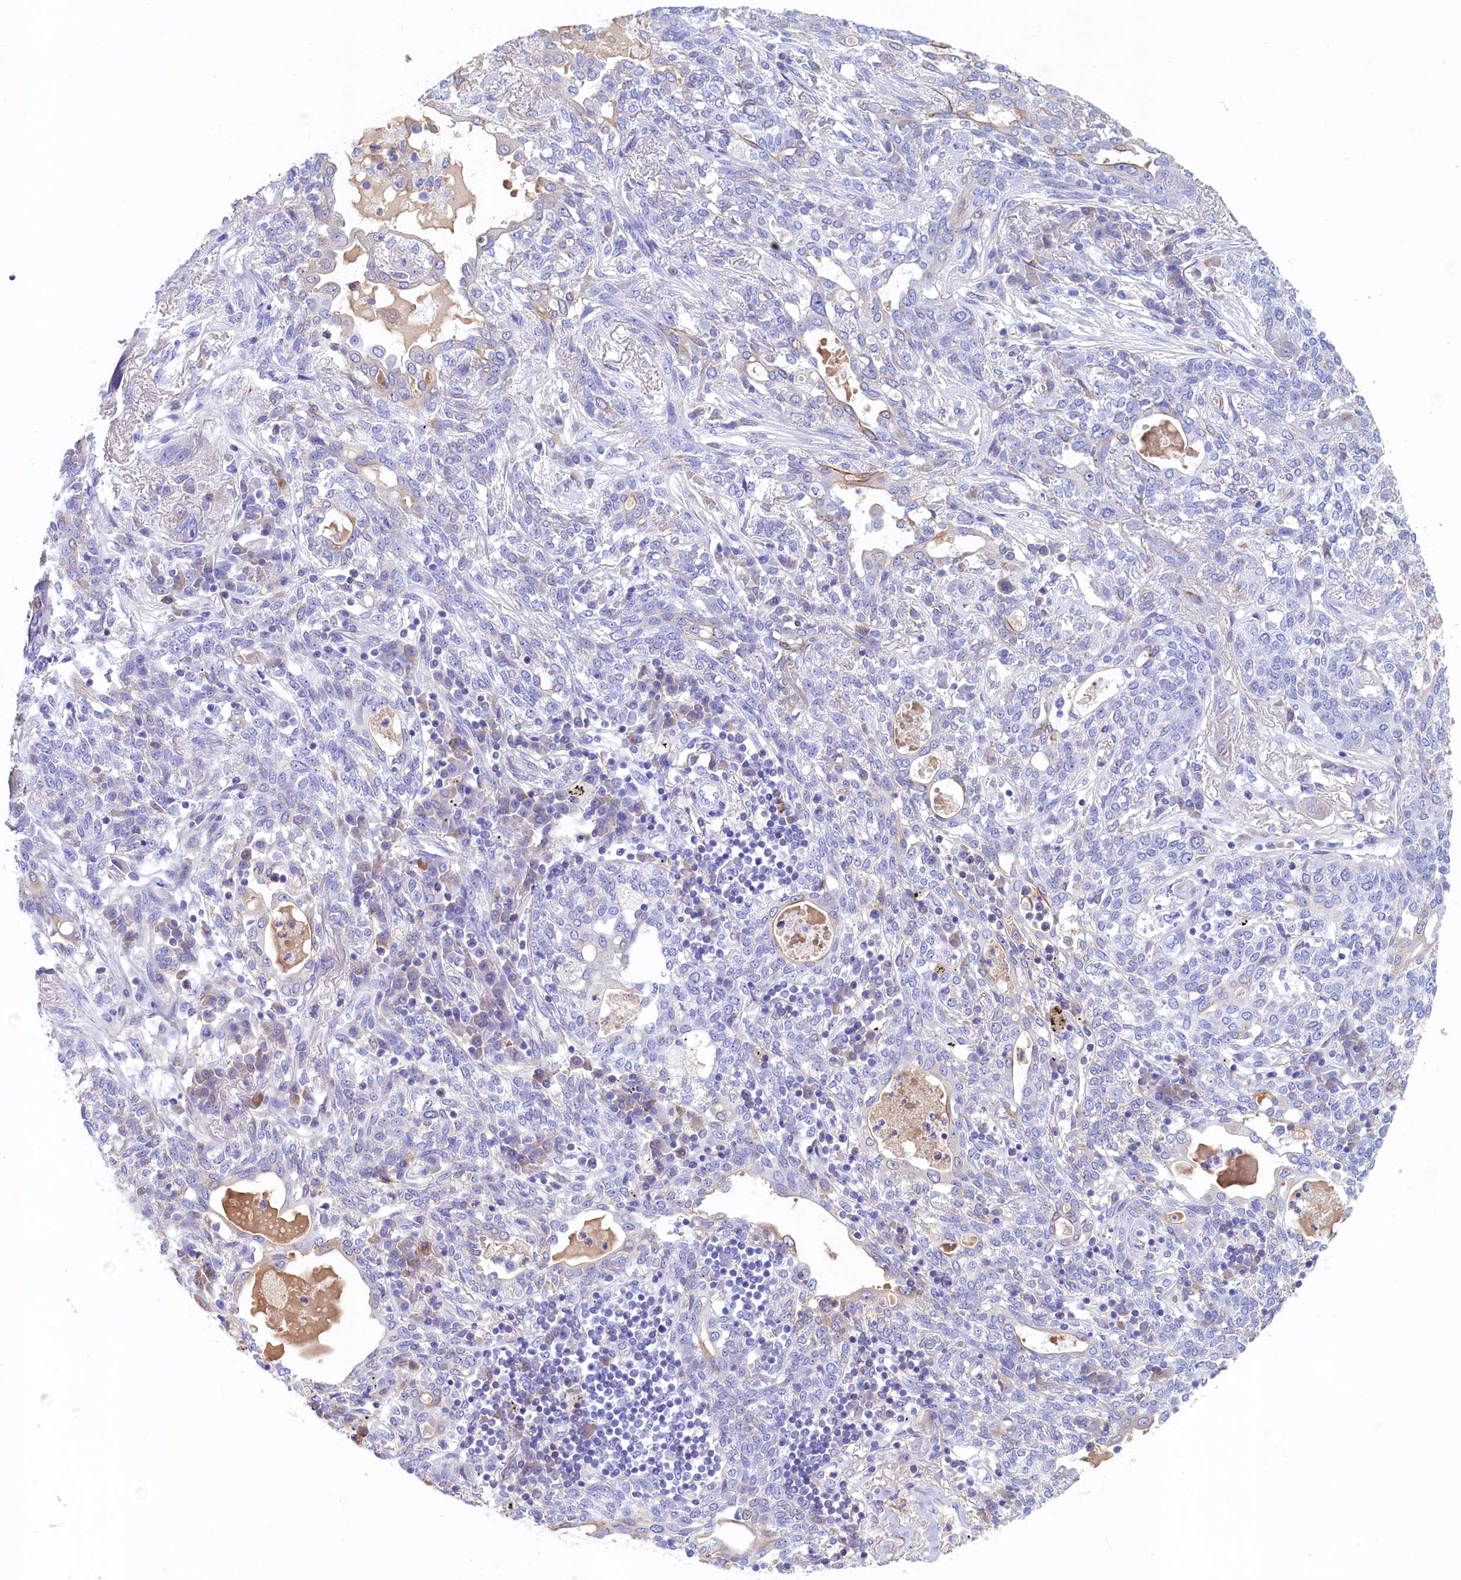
{"staining": {"intensity": "negative", "quantity": "none", "location": "none"}, "tissue": "lung cancer", "cell_type": "Tumor cells", "image_type": "cancer", "snomed": [{"axis": "morphology", "description": "Squamous cell carcinoma, NOS"}, {"axis": "topography", "description": "Lung"}], "caption": "This is an immunohistochemistry (IHC) micrograph of lung cancer. There is no expression in tumor cells.", "gene": "GUCA1C", "patient": {"sex": "female", "age": 70}}